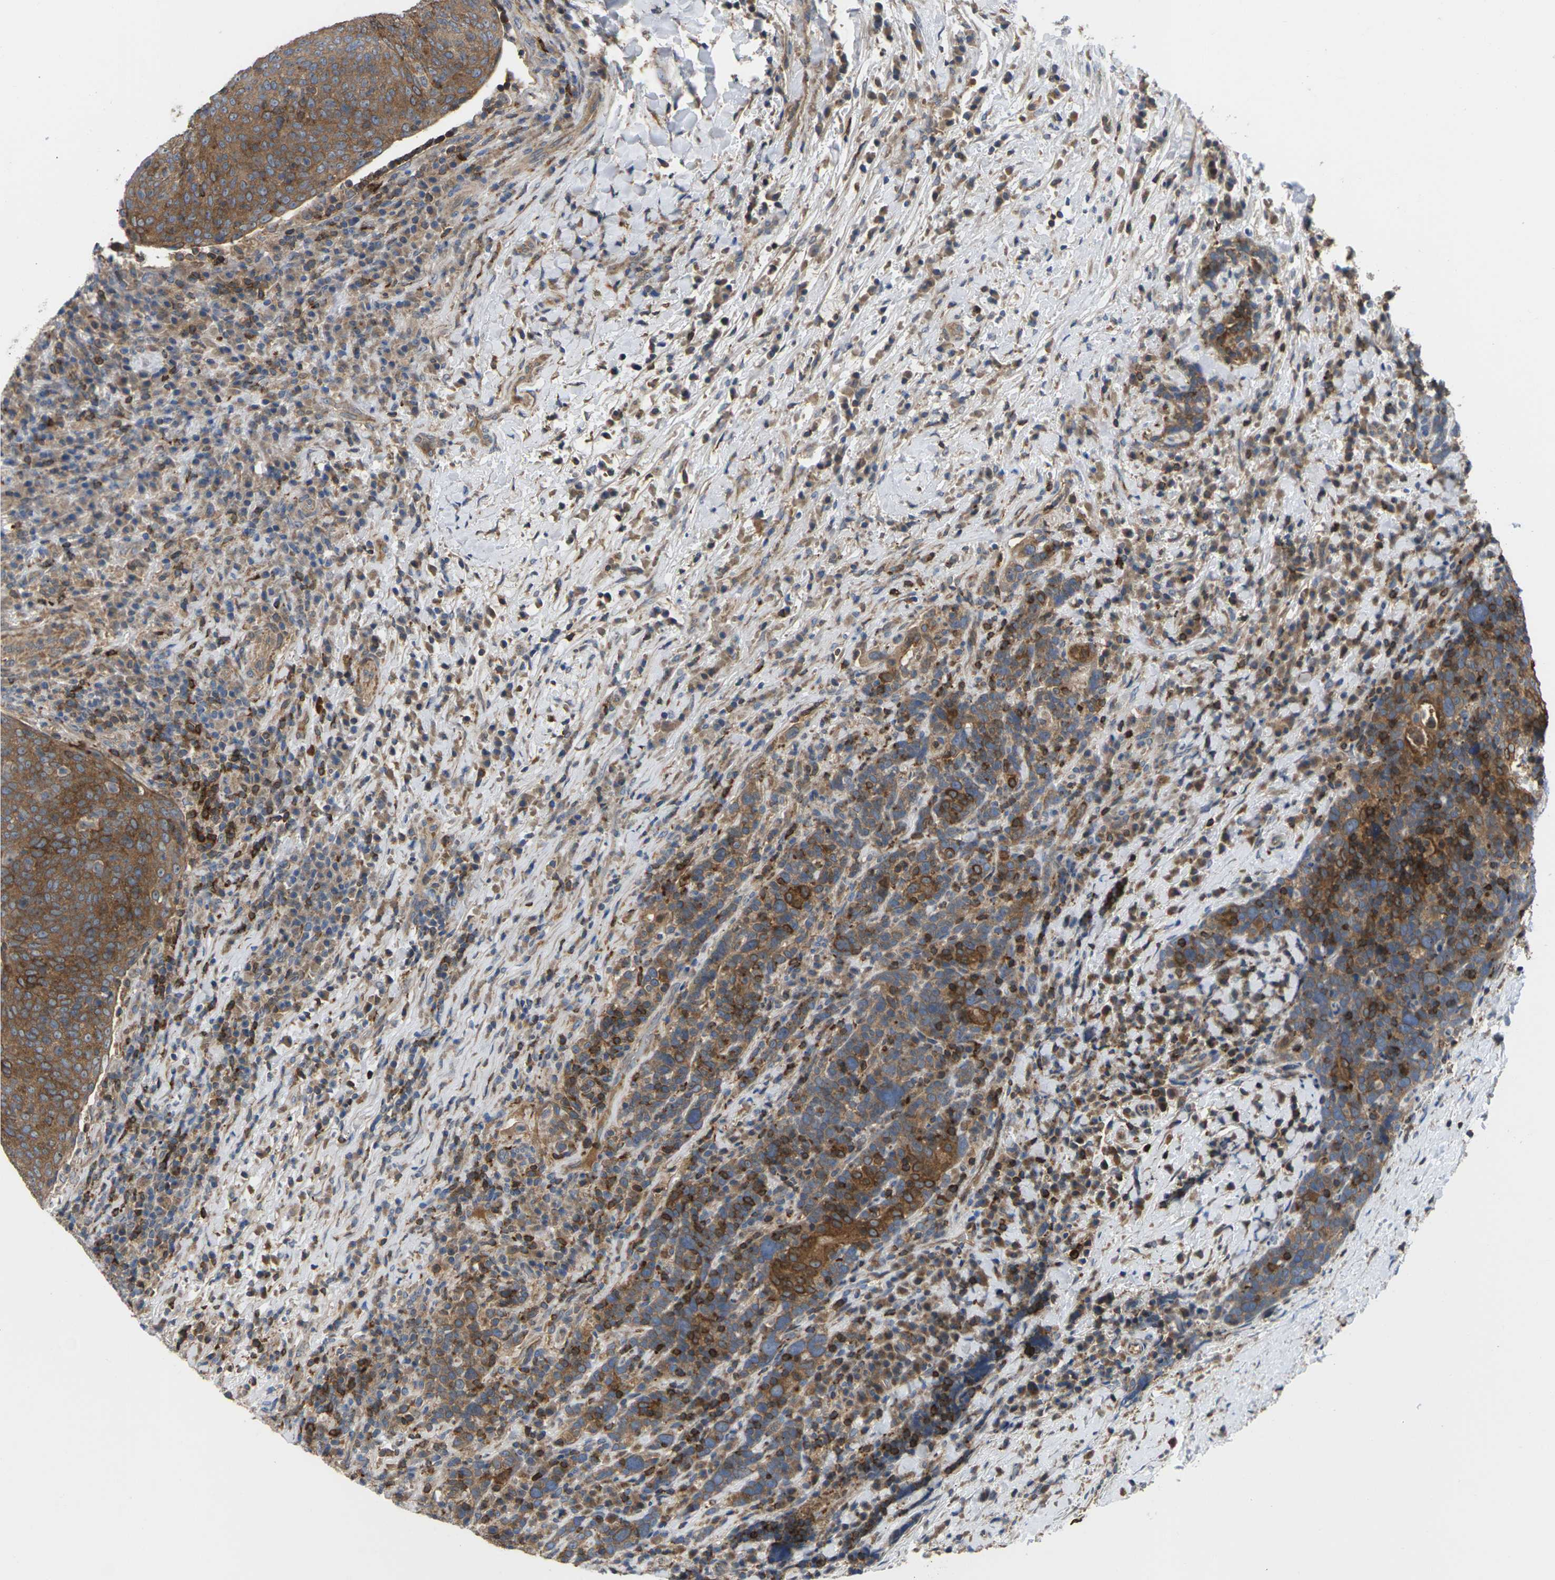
{"staining": {"intensity": "moderate", "quantity": ">75%", "location": "cytoplasmic/membranous"}, "tissue": "head and neck cancer", "cell_type": "Tumor cells", "image_type": "cancer", "snomed": [{"axis": "morphology", "description": "Squamous cell carcinoma, NOS"}, {"axis": "morphology", "description": "Squamous cell carcinoma, metastatic, NOS"}, {"axis": "topography", "description": "Lymph node"}, {"axis": "topography", "description": "Head-Neck"}], "caption": "IHC (DAB (3,3'-diaminobenzidine)) staining of human head and neck metastatic squamous cell carcinoma shows moderate cytoplasmic/membranous protein staining in about >75% of tumor cells.", "gene": "TIAM1", "patient": {"sex": "male", "age": 62}}